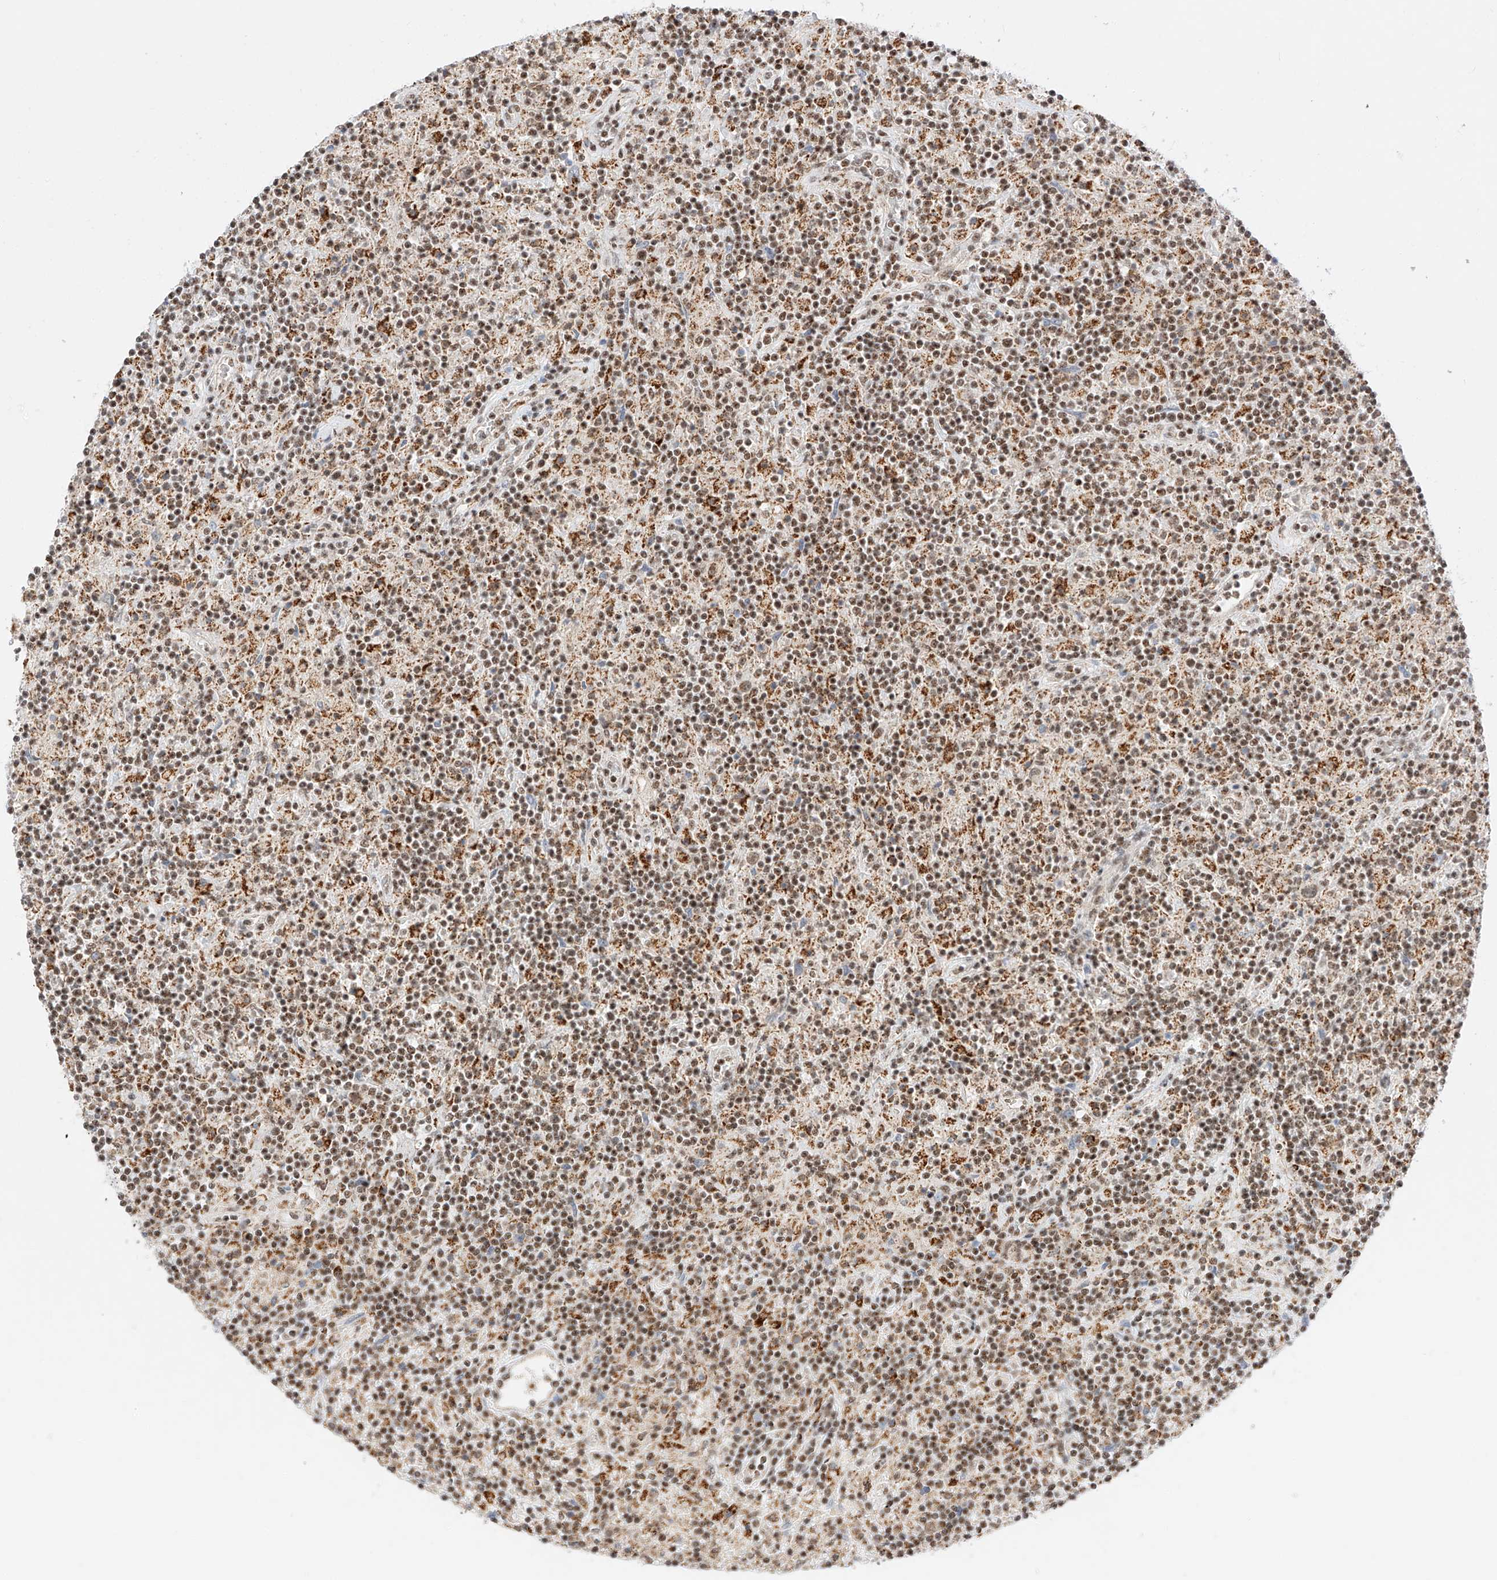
{"staining": {"intensity": "weak", "quantity": "<25%", "location": "cytoplasmic/membranous,nuclear"}, "tissue": "lymphoma", "cell_type": "Tumor cells", "image_type": "cancer", "snomed": [{"axis": "morphology", "description": "Hodgkin's disease, NOS"}, {"axis": "topography", "description": "Lymph node"}], "caption": "Lymphoma stained for a protein using immunohistochemistry (IHC) demonstrates no positivity tumor cells.", "gene": "NRF1", "patient": {"sex": "male", "age": 70}}